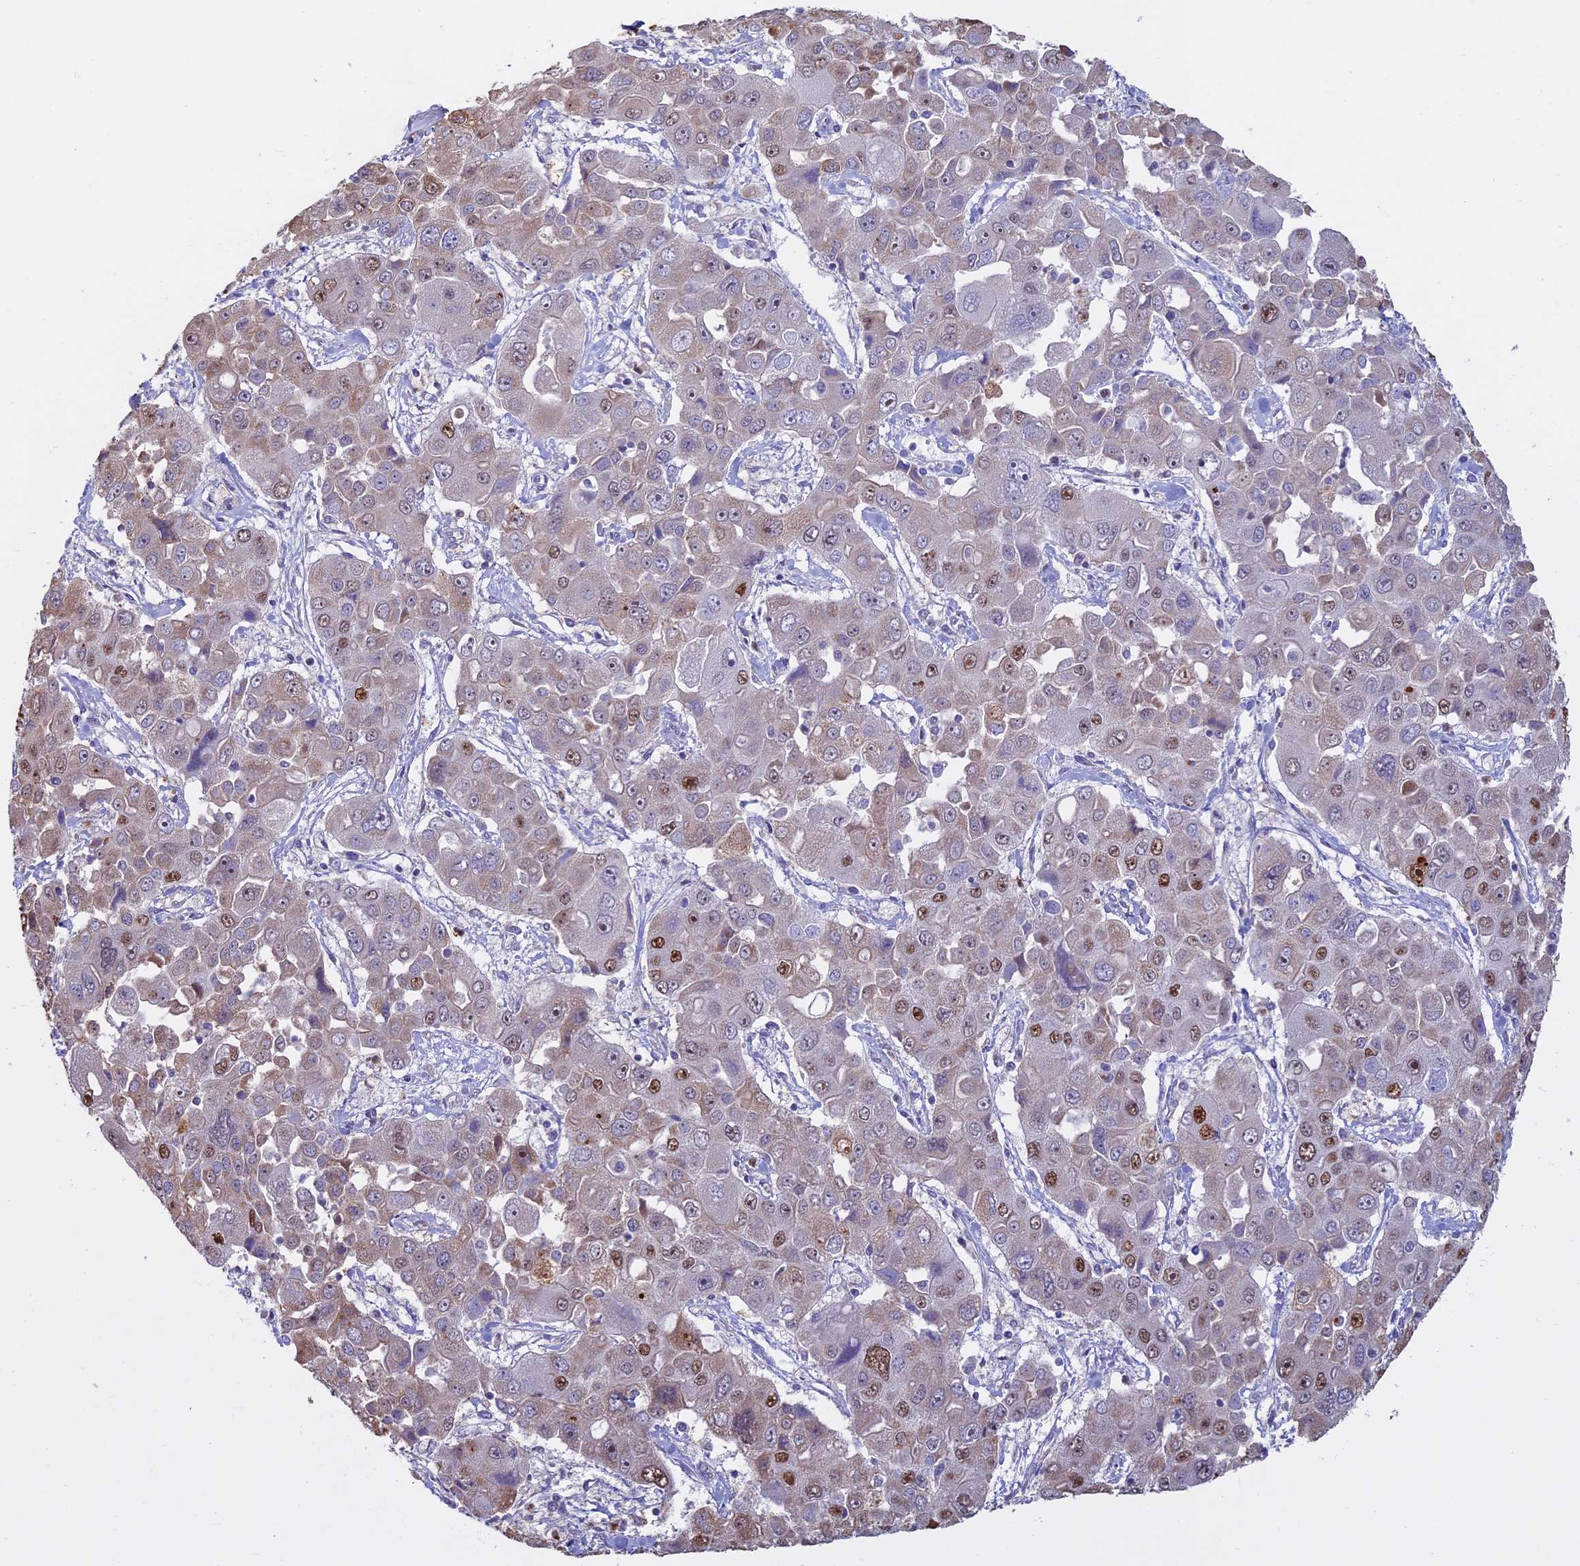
{"staining": {"intensity": "moderate", "quantity": "<25%", "location": "nuclear"}, "tissue": "liver cancer", "cell_type": "Tumor cells", "image_type": "cancer", "snomed": [{"axis": "morphology", "description": "Cholangiocarcinoma"}, {"axis": "topography", "description": "Liver"}], "caption": "Protein positivity by immunohistochemistry (IHC) exhibits moderate nuclear staining in about <25% of tumor cells in cholangiocarcinoma (liver).", "gene": "ACSS1", "patient": {"sex": "male", "age": 67}}